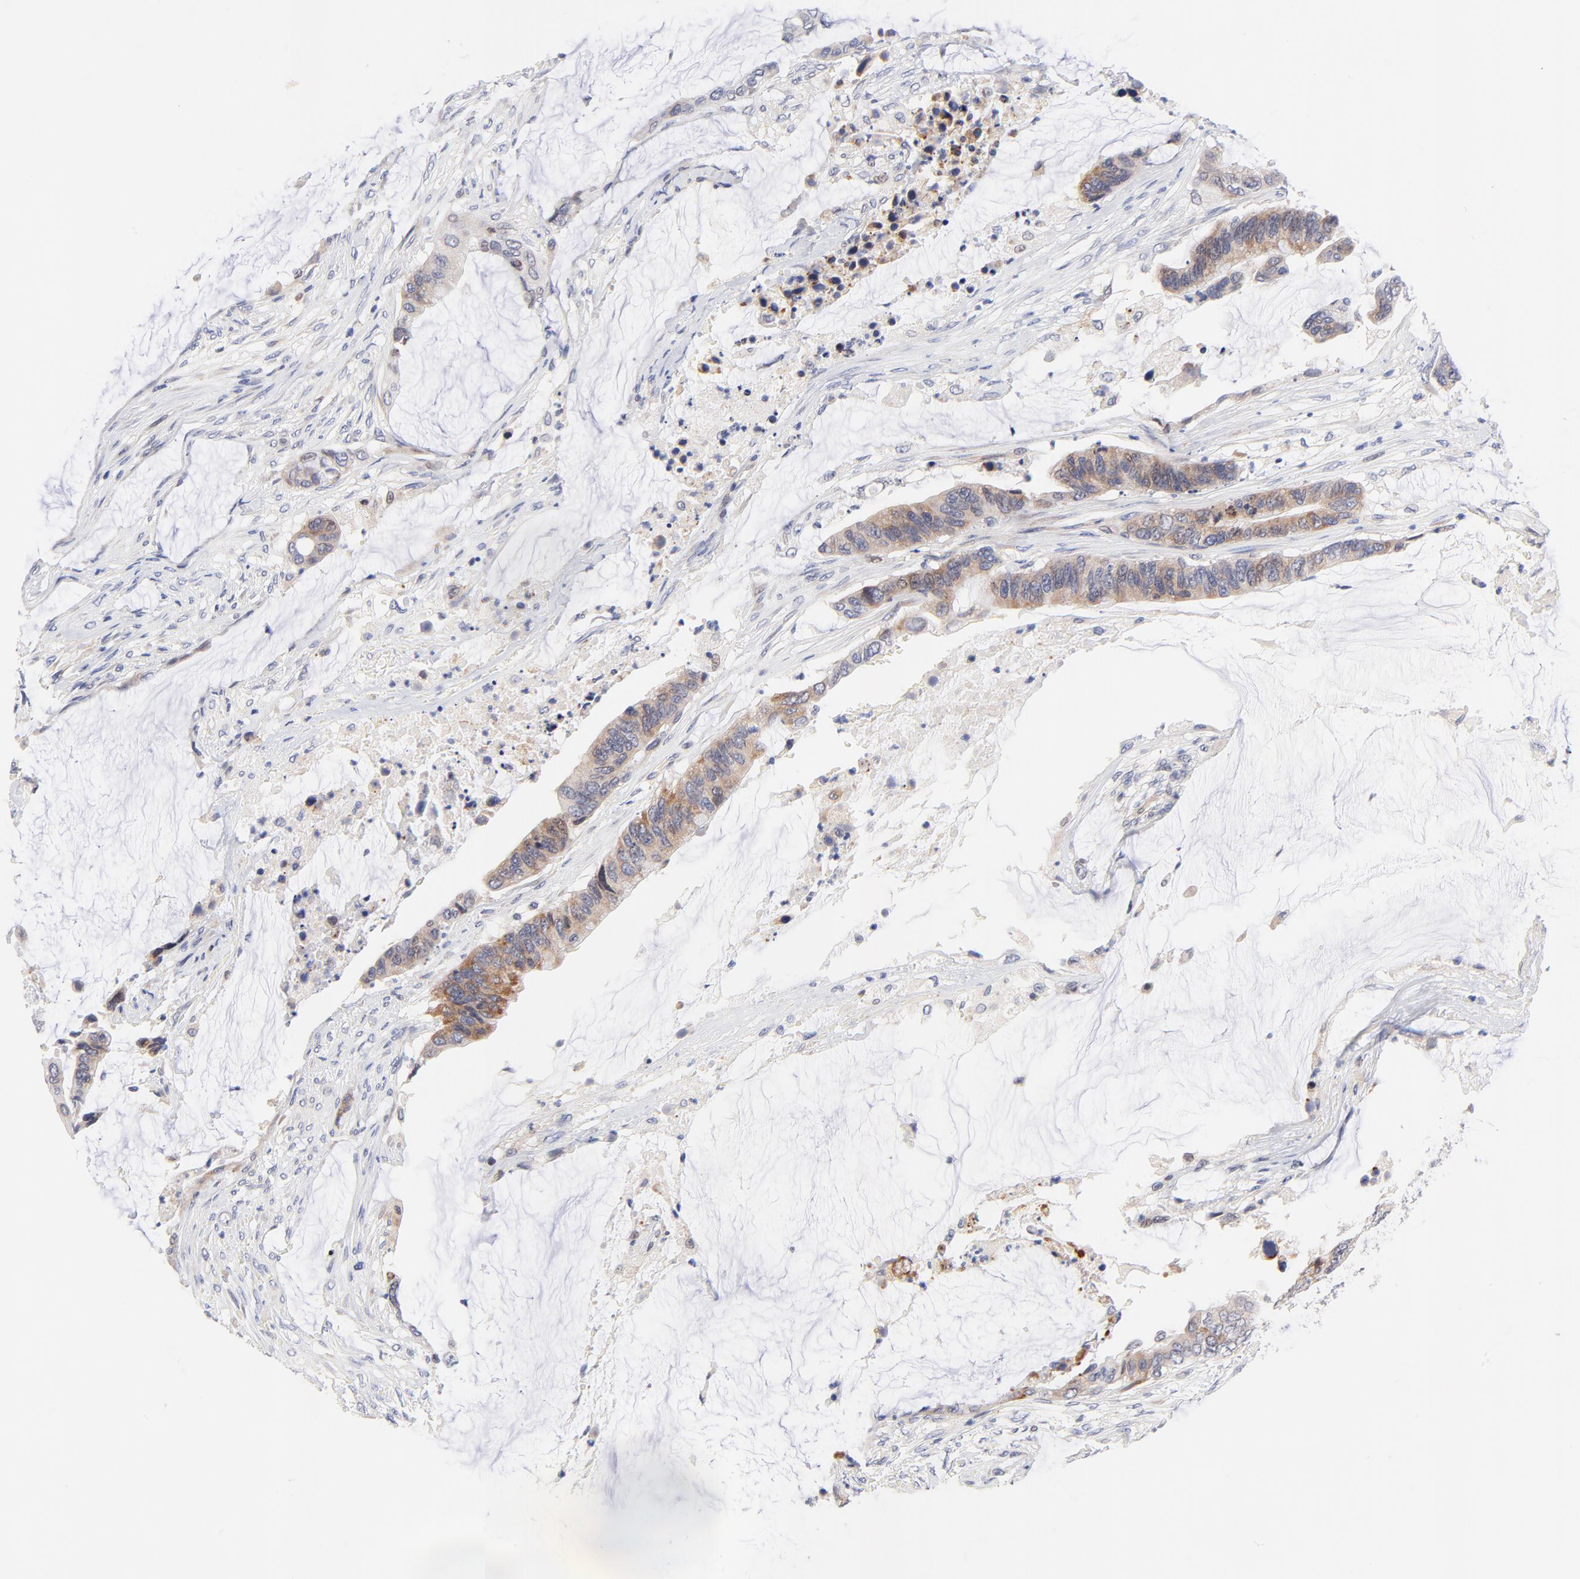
{"staining": {"intensity": "moderate", "quantity": ">75%", "location": "cytoplasmic/membranous"}, "tissue": "colorectal cancer", "cell_type": "Tumor cells", "image_type": "cancer", "snomed": [{"axis": "morphology", "description": "Adenocarcinoma, NOS"}, {"axis": "topography", "description": "Rectum"}], "caption": "DAB (3,3'-diaminobenzidine) immunohistochemical staining of colorectal cancer (adenocarcinoma) reveals moderate cytoplasmic/membranous protein positivity in about >75% of tumor cells. The protein of interest is stained brown, and the nuclei are stained in blue (DAB (3,3'-diaminobenzidine) IHC with brightfield microscopy, high magnification).", "gene": "AFF2", "patient": {"sex": "female", "age": 59}}